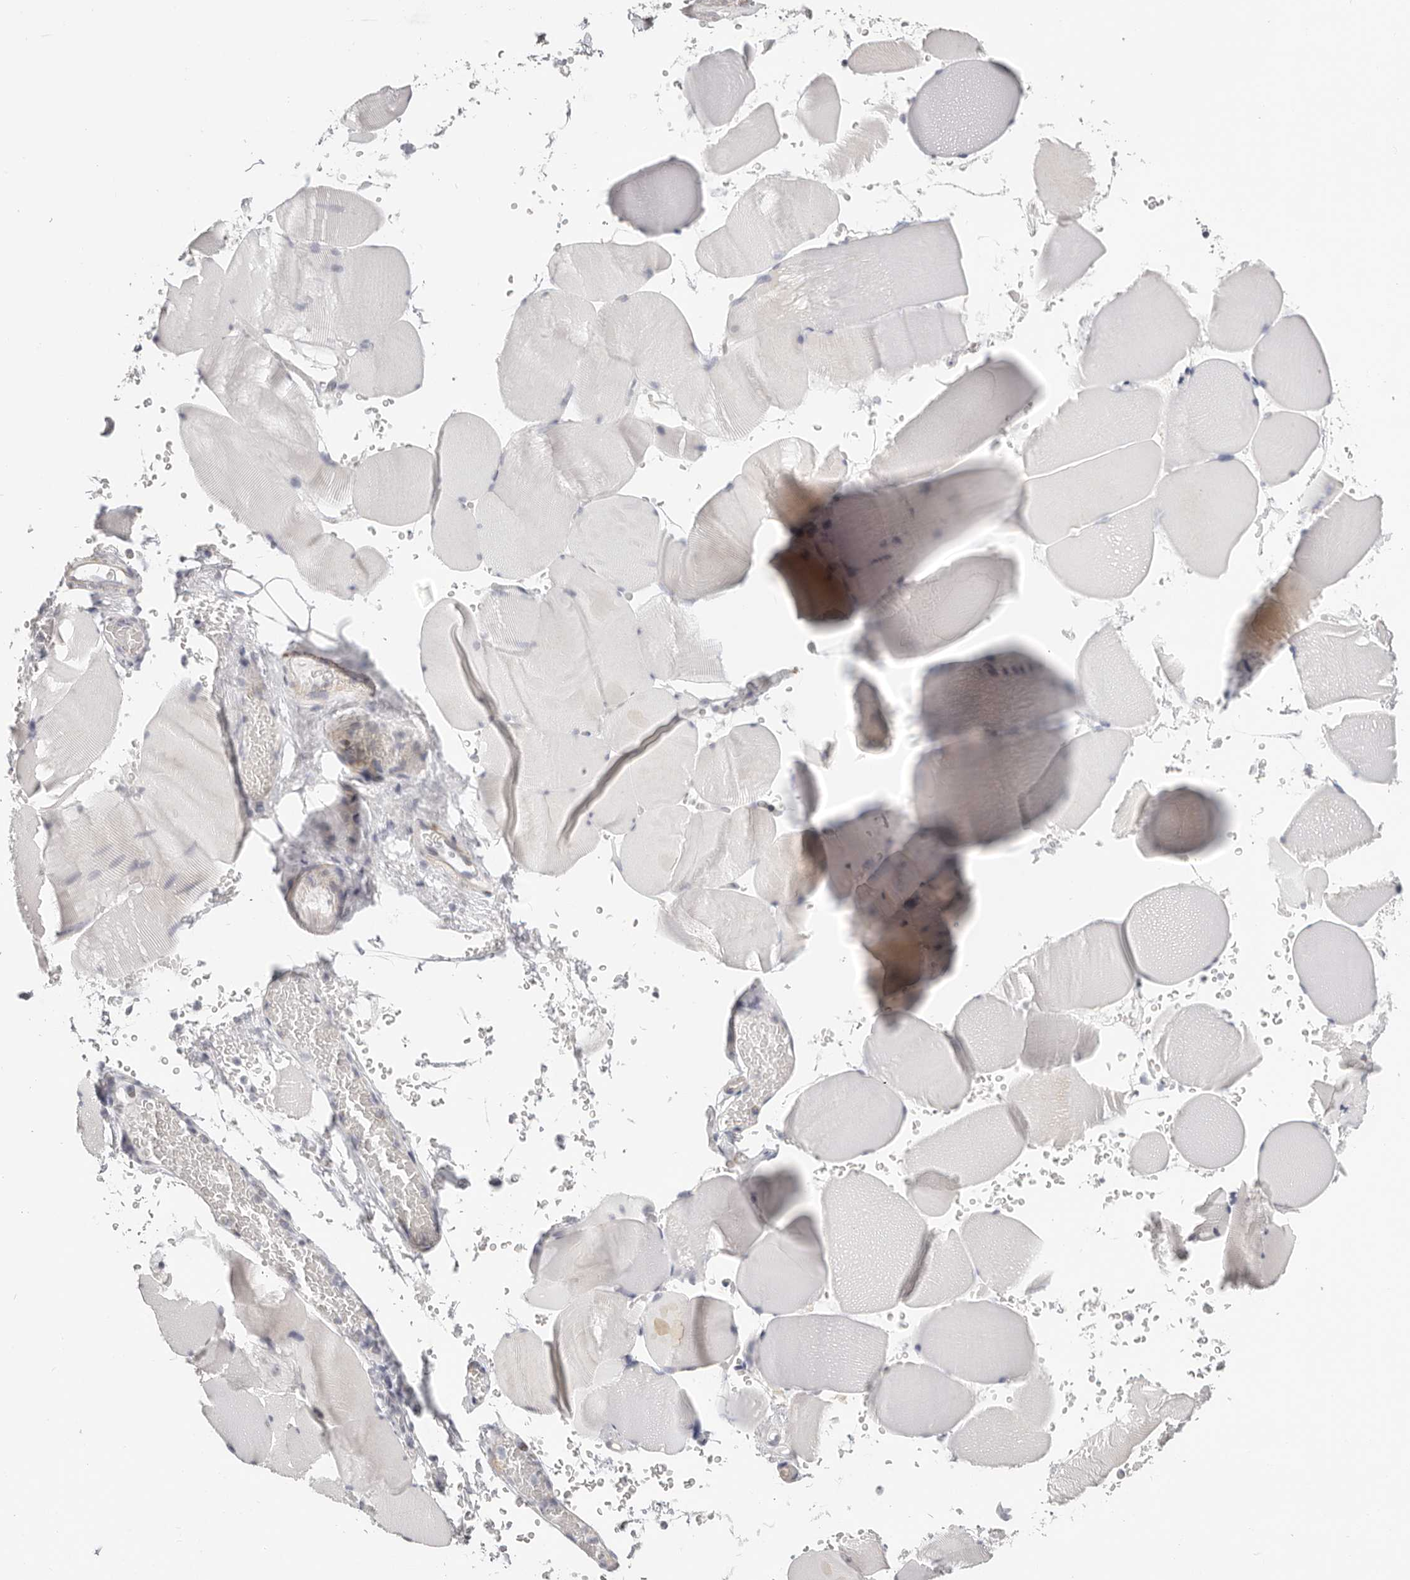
{"staining": {"intensity": "negative", "quantity": "none", "location": "none"}, "tissue": "skeletal muscle", "cell_type": "Myocytes", "image_type": "normal", "snomed": [{"axis": "morphology", "description": "Normal tissue, NOS"}, {"axis": "topography", "description": "Skeletal muscle"}], "caption": "Immunohistochemistry micrograph of benign skeletal muscle: skeletal muscle stained with DAB (3,3'-diaminobenzidine) exhibits no significant protein positivity in myocytes.", "gene": "IL32", "patient": {"sex": "male", "age": 62}}